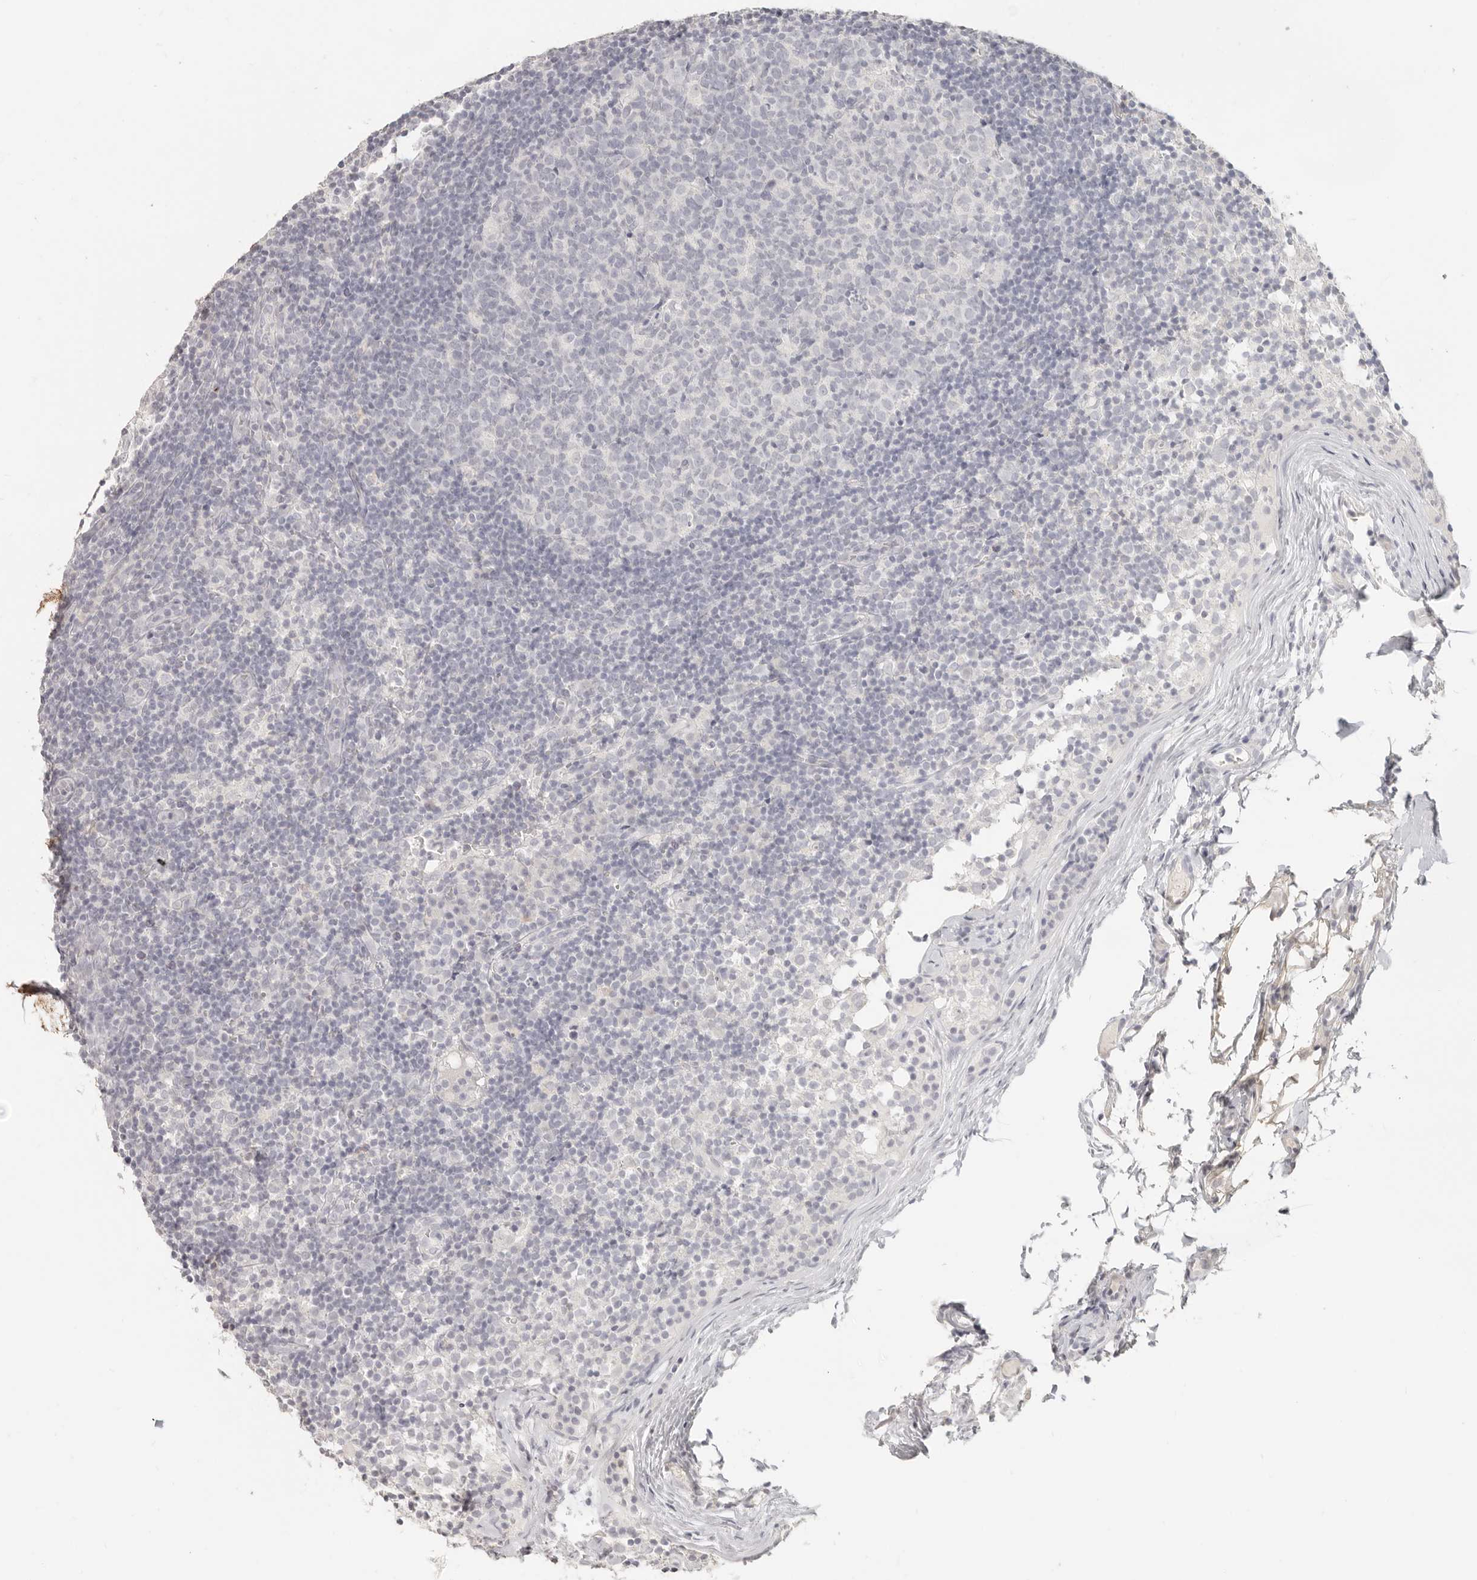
{"staining": {"intensity": "negative", "quantity": "none", "location": "none"}, "tissue": "lymph node", "cell_type": "Germinal center cells", "image_type": "normal", "snomed": [{"axis": "morphology", "description": "Normal tissue, NOS"}, {"axis": "morphology", "description": "Inflammation, NOS"}, {"axis": "topography", "description": "Lymph node"}], "caption": "This is an IHC image of unremarkable lymph node. There is no staining in germinal center cells.", "gene": "EPCAM", "patient": {"sex": "male", "age": 55}}